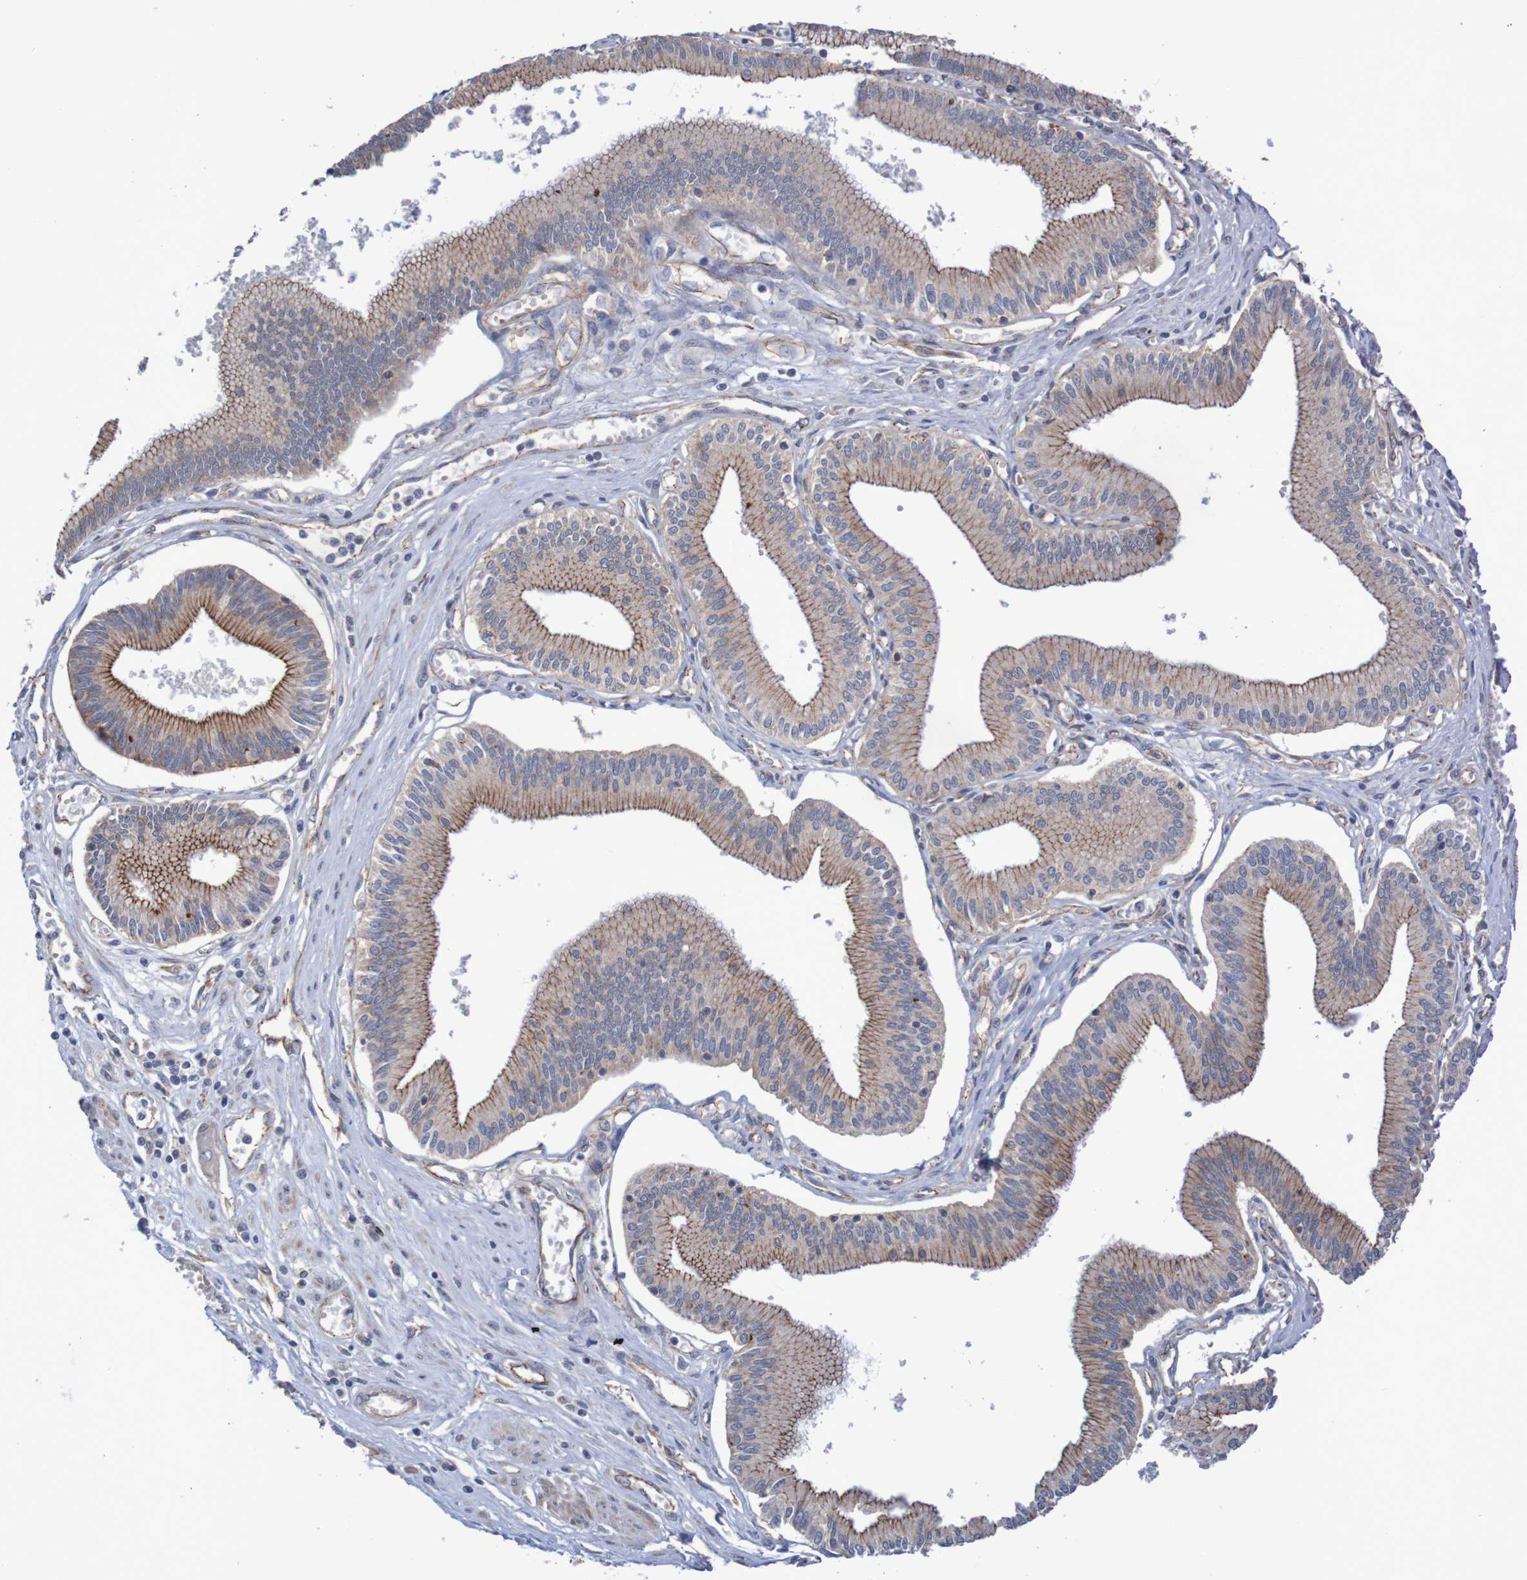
{"staining": {"intensity": "moderate", "quantity": ">75%", "location": "cytoplasmic/membranous"}, "tissue": "pancreatic cancer", "cell_type": "Tumor cells", "image_type": "cancer", "snomed": [{"axis": "morphology", "description": "Adenocarcinoma, NOS"}, {"axis": "topography", "description": "Pancreas"}], "caption": "Human pancreatic cancer stained for a protein (brown) shows moderate cytoplasmic/membranous positive positivity in approximately >75% of tumor cells.", "gene": "NECTIN2", "patient": {"sex": "male", "age": 56}}